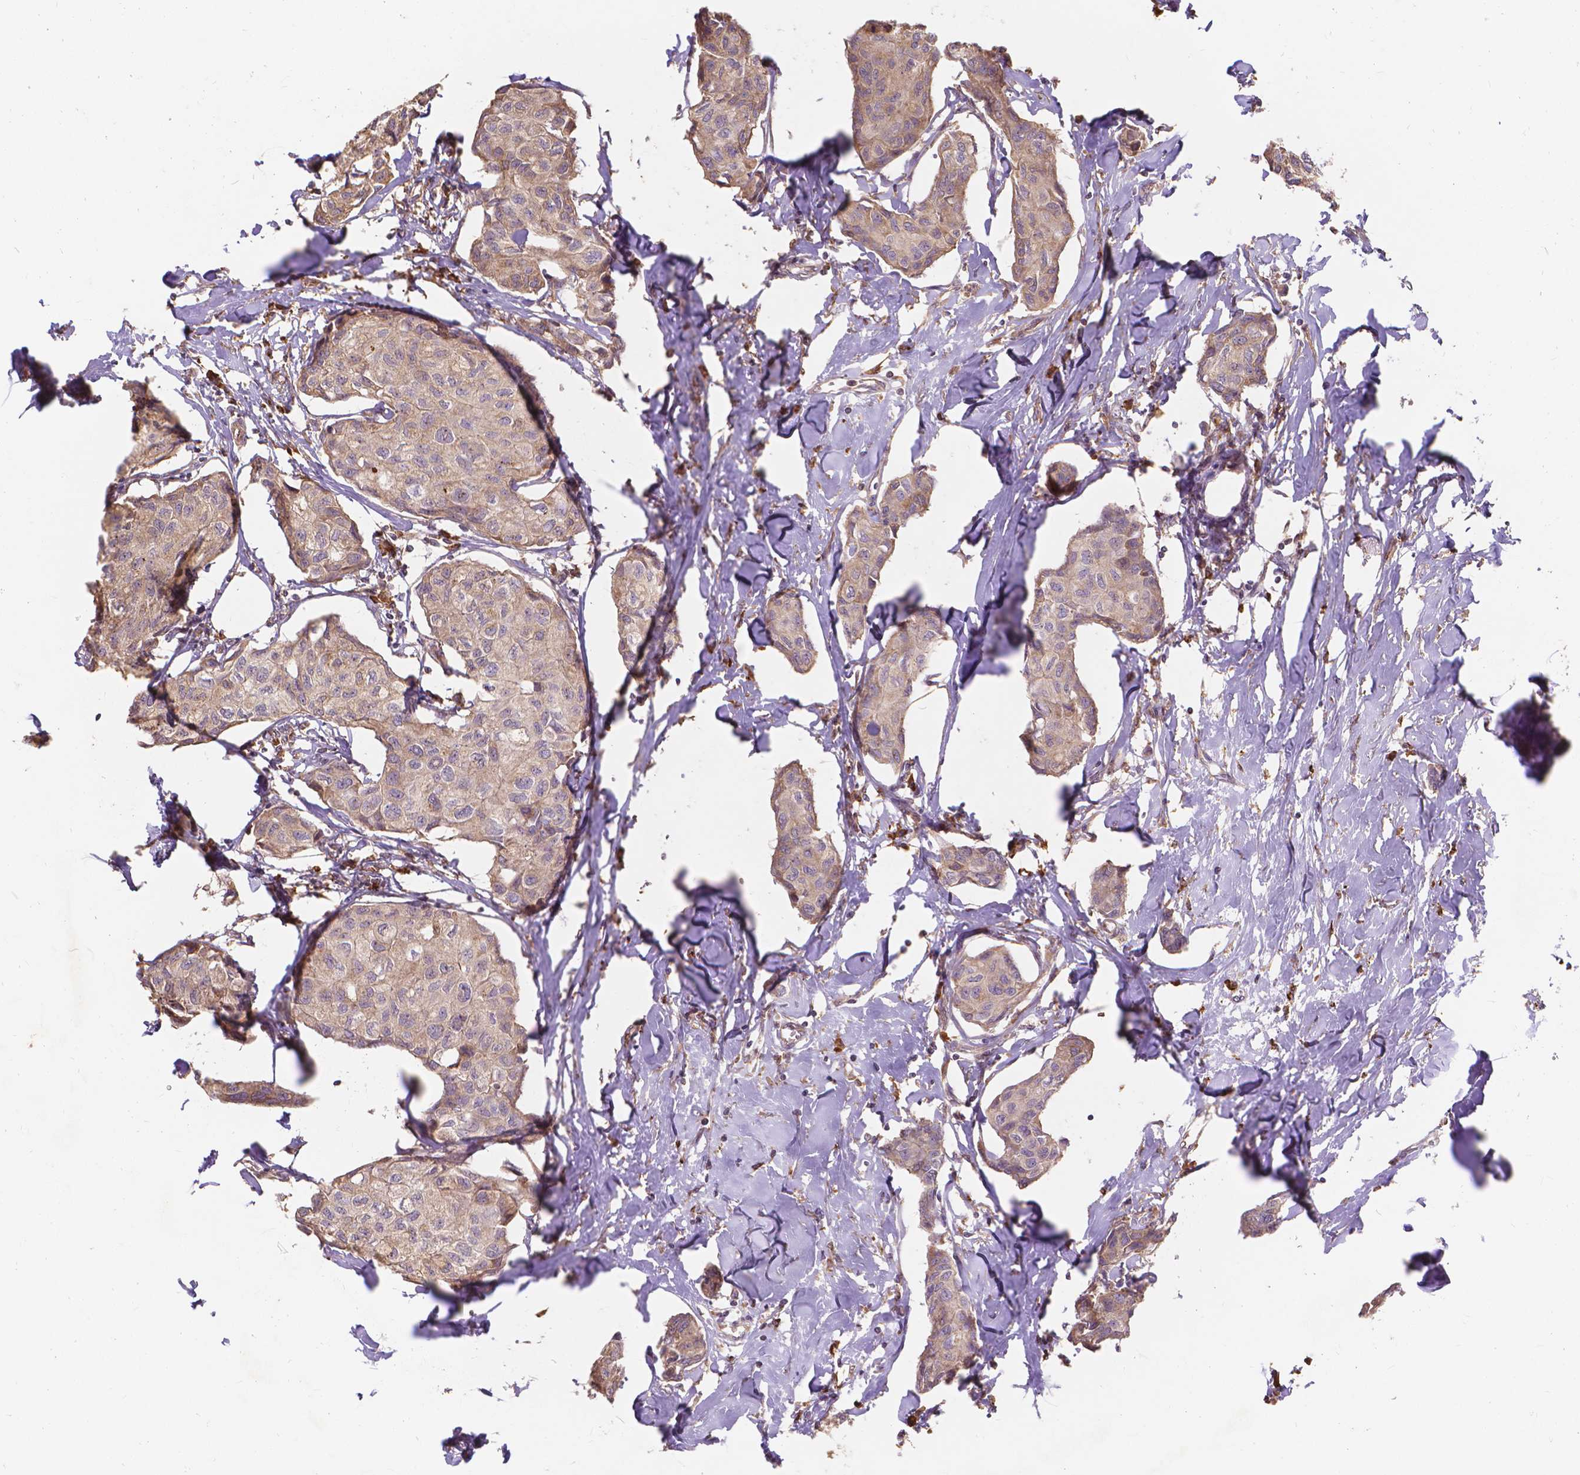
{"staining": {"intensity": "weak", "quantity": ">75%", "location": "cytoplasmic/membranous"}, "tissue": "breast cancer", "cell_type": "Tumor cells", "image_type": "cancer", "snomed": [{"axis": "morphology", "description": "Duct carcinoma"}, {"axis": "topography", "description": "Breast"}], "caption": "Immunohistochemistry (IHC) (DAB) staining of human intraductal carcinoma (breast) shows weak cytoplasmic/membranous protein positivity in about >75% of tumor cells.", "gene": "TAB2", "patient": {"sex": "female", "age": 80}}